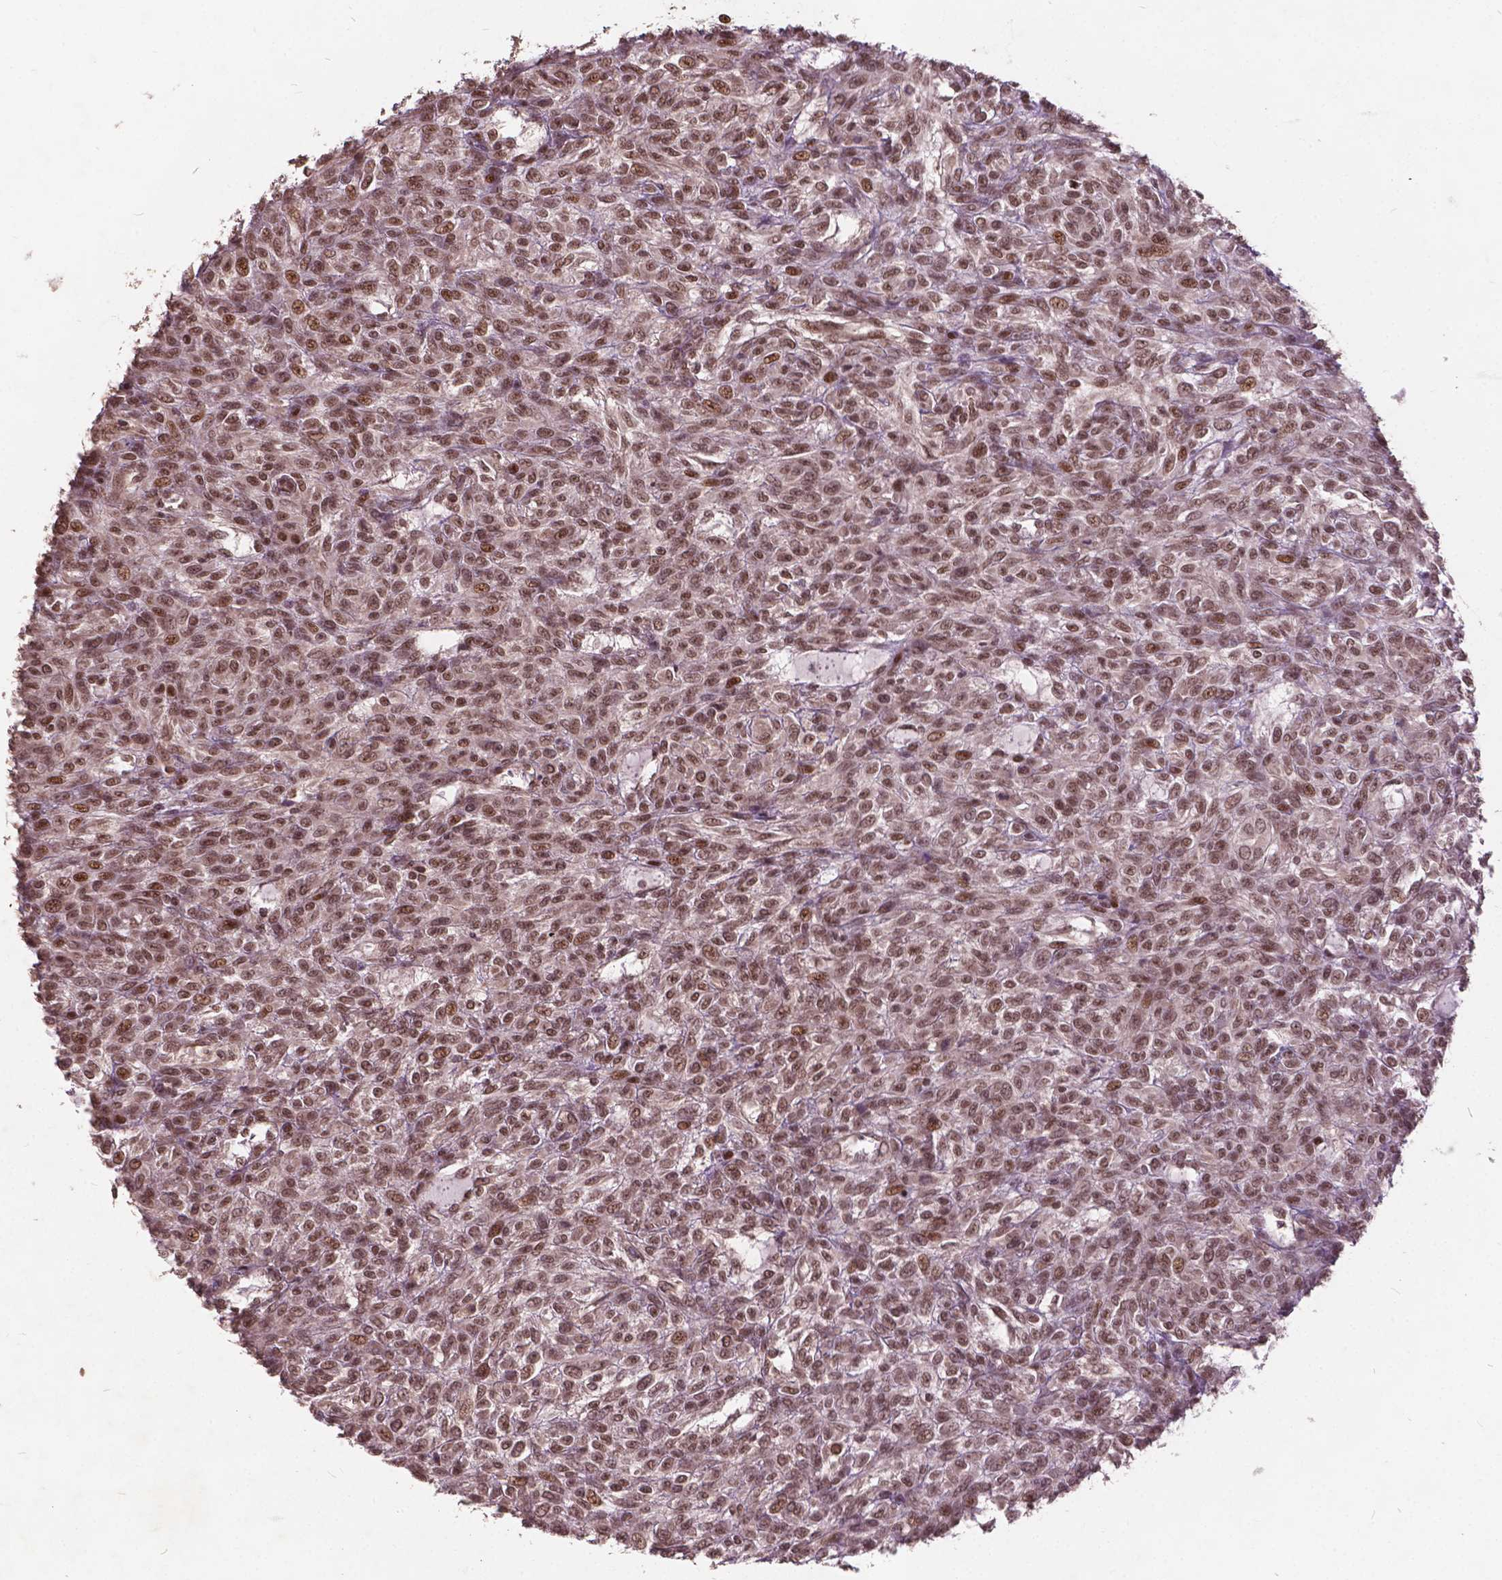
{"staining": {"intensity": "moderate", "quantity": ">75%", "location": "nuclear"}, "tissue": "renal cancer", "cell_type": "Tumor cells", "image_type": "cancer", "snomed": [{"axis": "morphology", "description": "Adenocarcinoma, NOS"}, {"axis": "topography", "description": "Kidney"}], "caption": "This is a micrograph of IHC staining of adenocarcinoma (renal), which shows moderate staining in the nuclear of tumor cells.", "gene": "GPS2", "patient": {"sex": "male", "age": 58}}